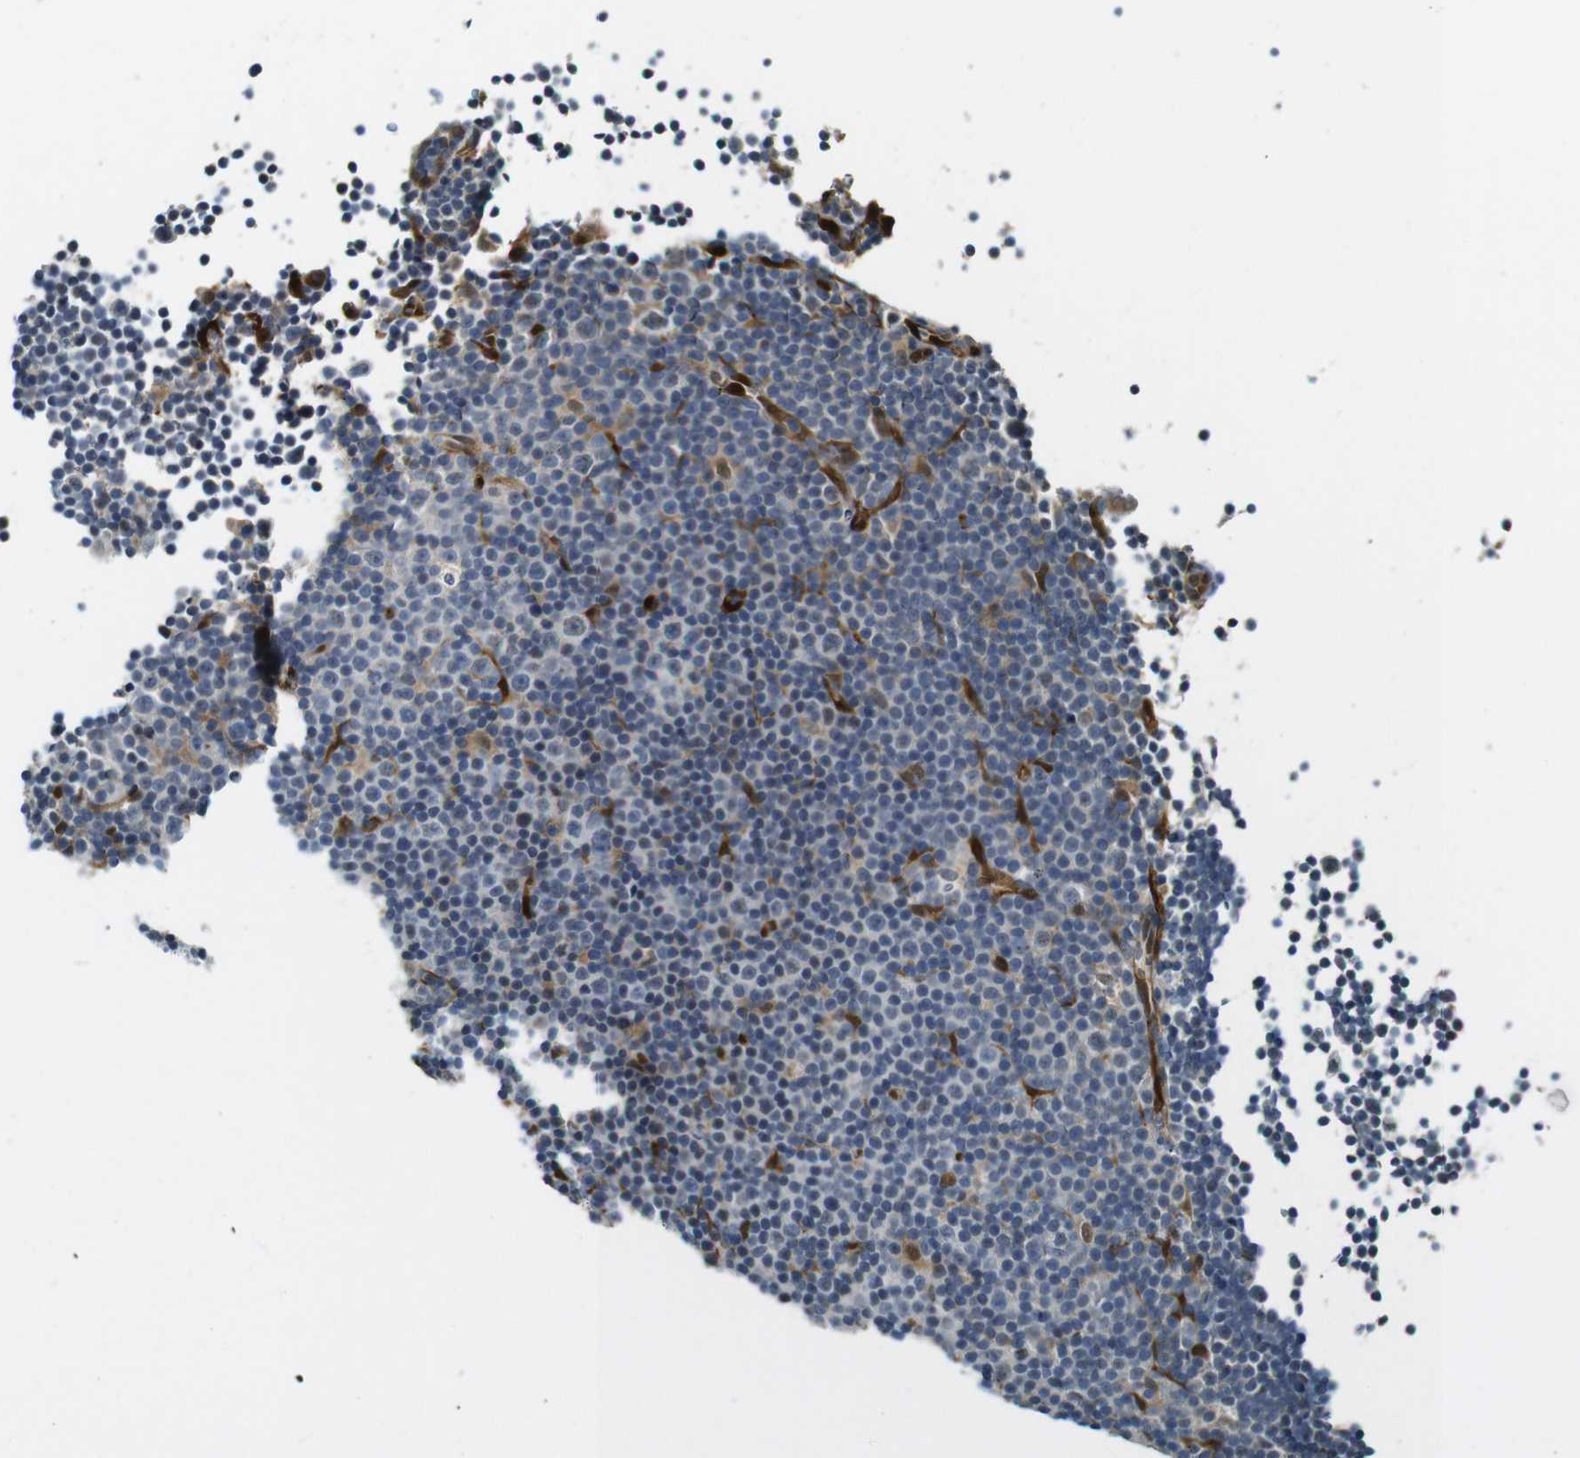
{"staining": {"intensity": "weak", "quantity": "<25%", "location": "cytoplasmic/membranous,nuclear"}, "tissue": "lymphoma", "cell_type": "Tumor cells", "image_type": "cancer", "snomed": [{"axis": "morphology", "description": "Malignant lymphoma, non-Hodgkin's type, Low grade"}, {"axis": "topography", "description": "Lymph node"}], "caption": "An image of human malignant lymphoma, non-Hodgkin's type (low-grade) is negative for staining in tumor cells.", "gene": "LXN", "patient": {"sex": "female", "age": 67}}